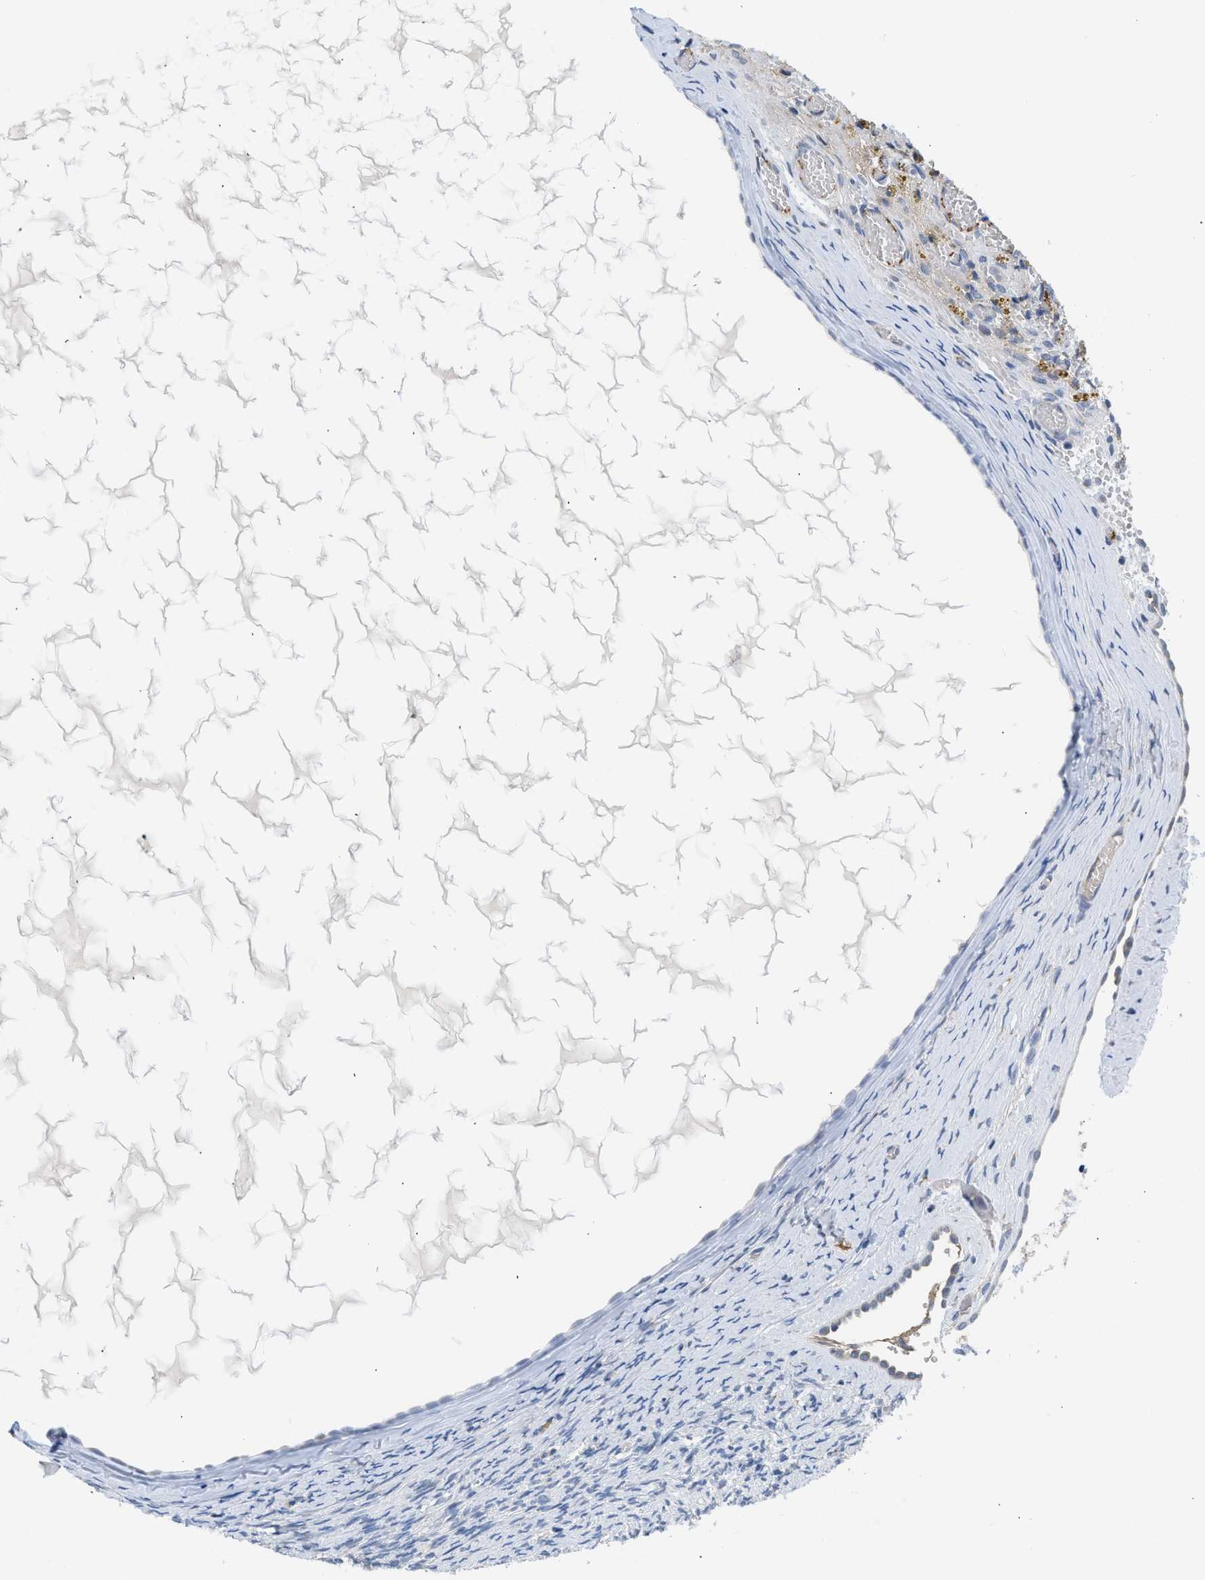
{"staining": {"intensity": "weak", "quantity": "<25%", "location": "cytoplasmic/membranous"}, "tissue": "ovary", "cell_type": "Ovarian stroma cells", "image_type": "normal", "snomed": [{"axis": "morphology", "description": "Normal tissue, NOS"}, {"axis": "topography", "description": "Ovary"}], "caption": "This is an IHC histopathology image of normal human ovary. There is no expression in ovarian stroma cells.", "gene": "PIM1", "patient": {"sex": "female", "age": 33}}